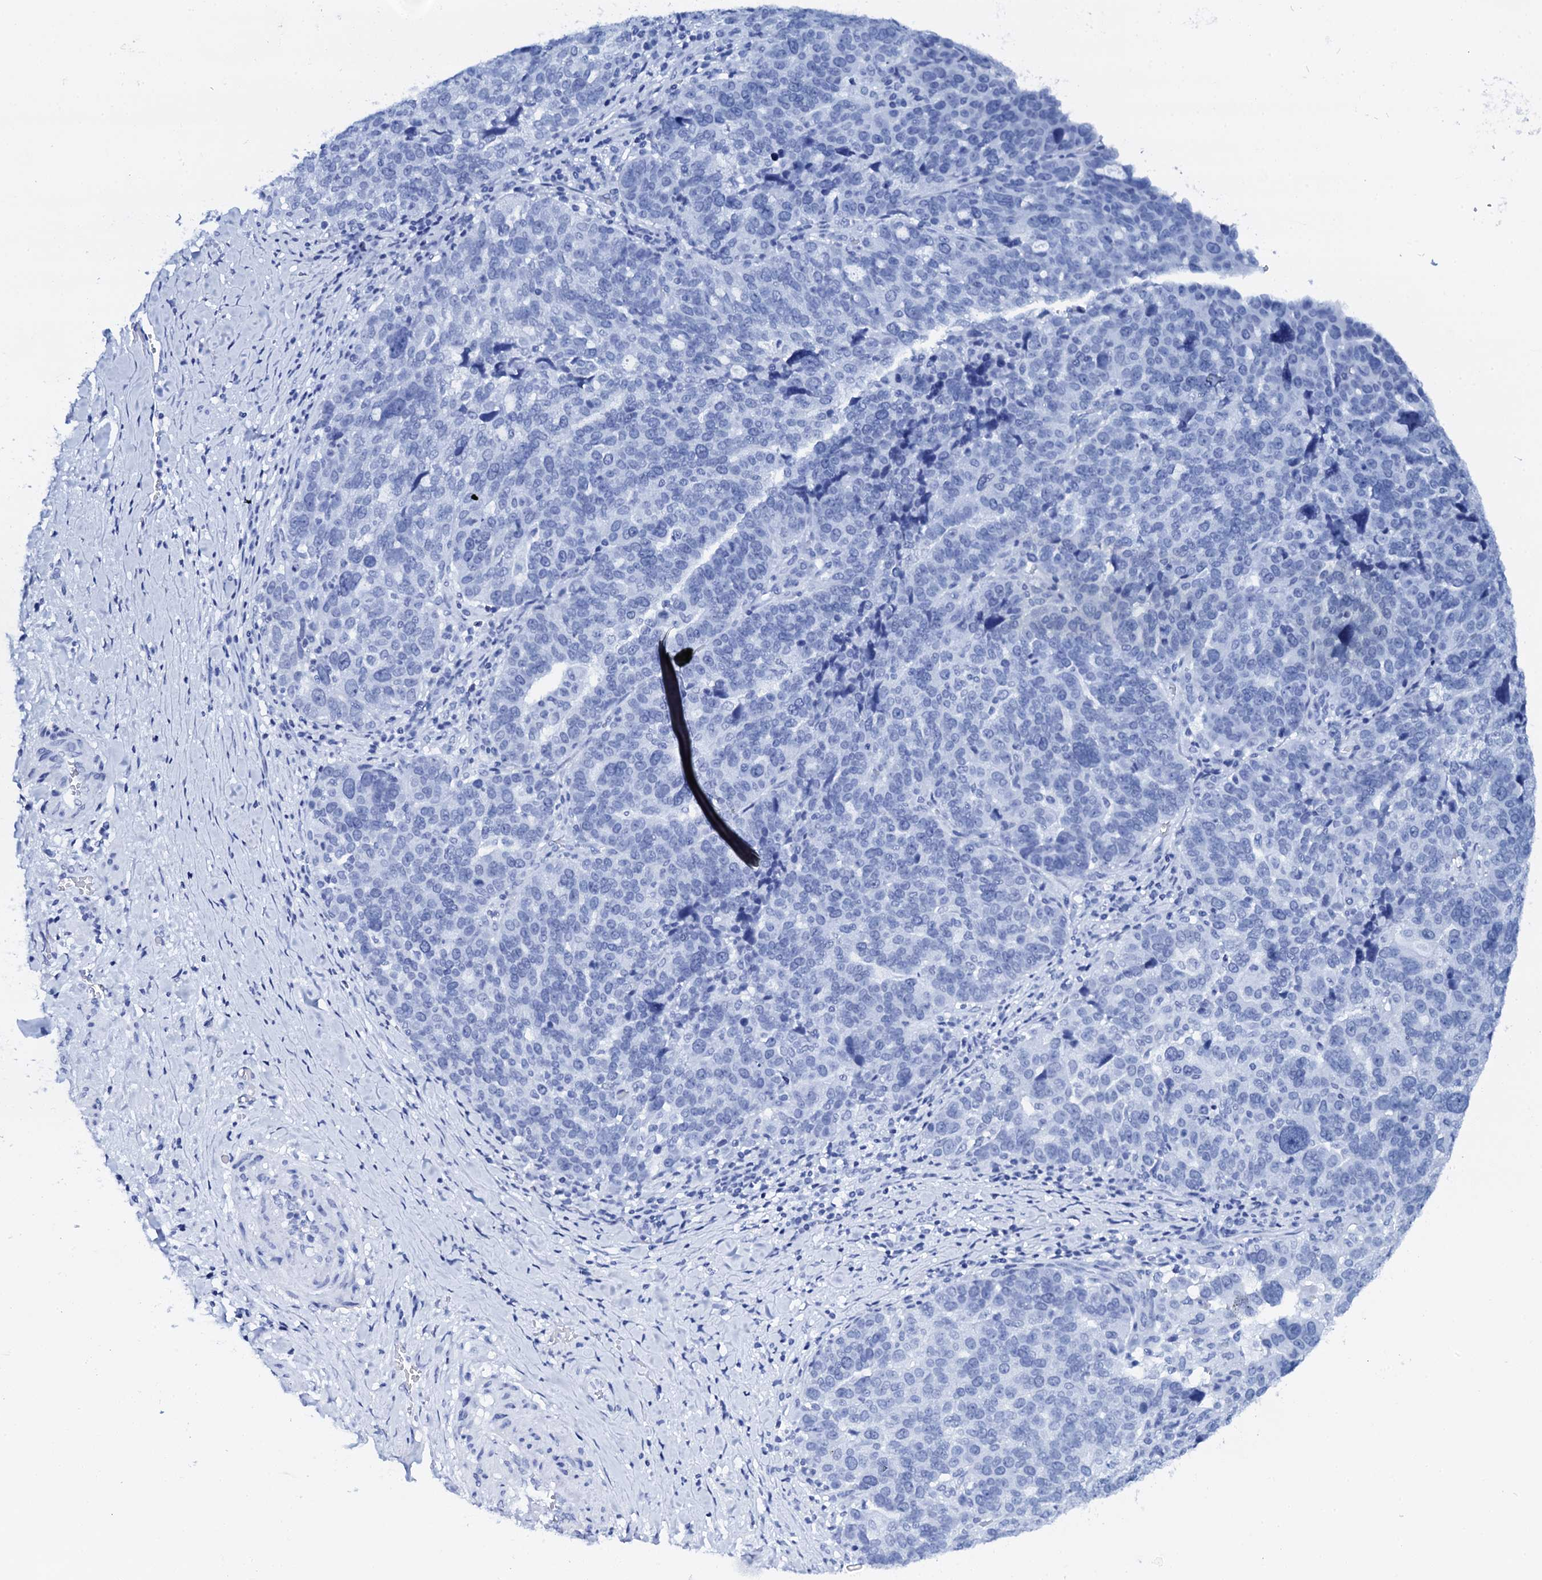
{"staining": {"intensity": "negative", "quantity": "none", "location": "none"}, "tissue": "ovarian cancer", "cell_type": "Tumor cells", "image_type": "cancer", "snomed": [{"axis": "morphology", "description": "Cystadenocarcinoma, serous, NOS"}, {"axis": "topography", "description": "Ovary"}], "caption": "Tumor cells show no significant staining in ovarian serous cystadenocarcinoma. The staining is performed using DAB brown chromogen with nuclei counter-stained in using hematoxylin.", "gene": "NUDT13", "patient": {"sex": "female", "age": 59}}